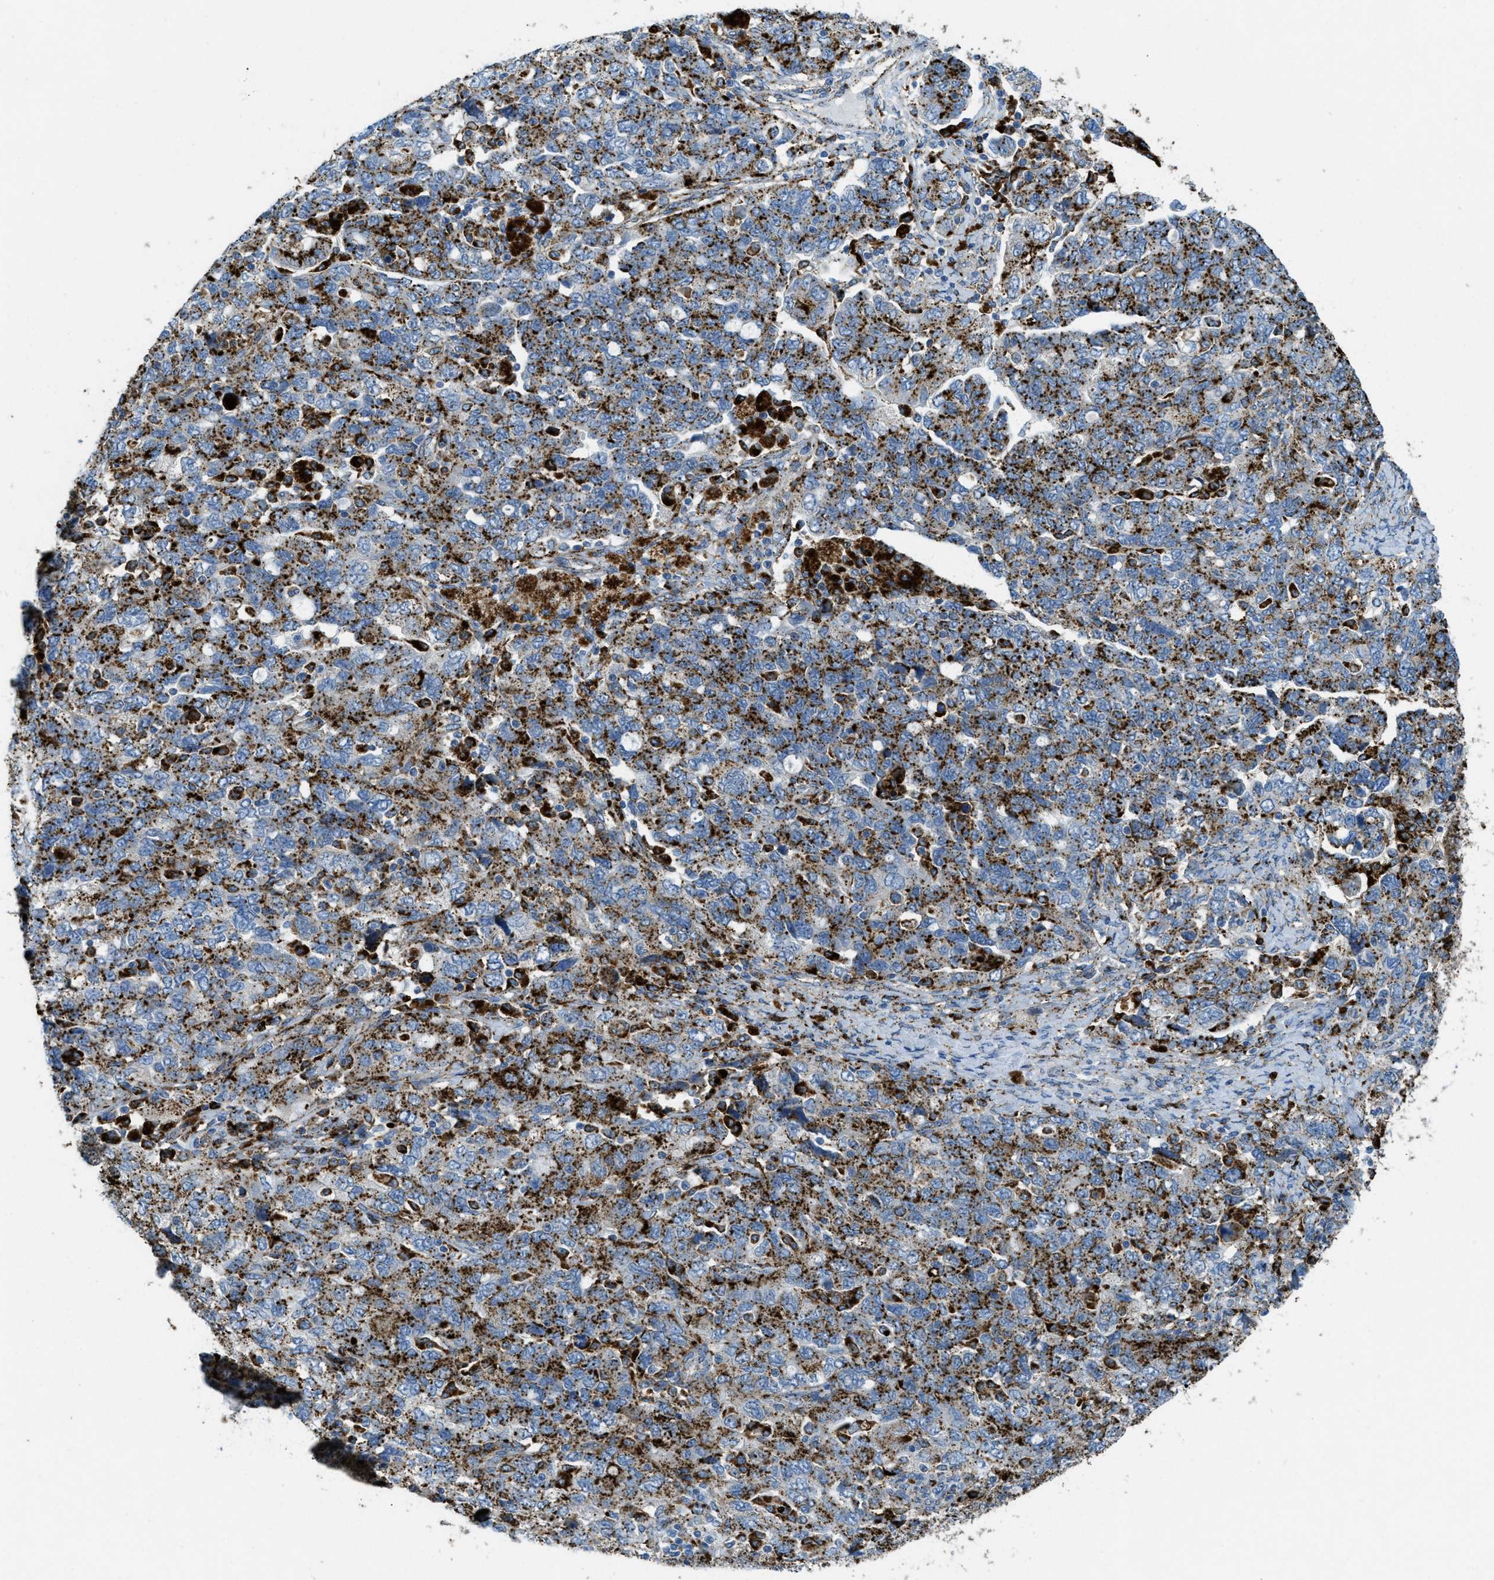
{"staining": {"intensity": "strong", "quantity": ">75%", "location": "cytoplasmic/membranous"}, "tissue": "ovarian cancer", "cell_type": "Tumor cells", "image_type": "cancer", "snomed": [{"axis": "morphology", "description": "Carcinoma, NOS"}, {"axis": "morphology", "description": "Cystadenocarcinoma, serous, NOS"}, {"axis": "topography", "description": "Ovary"}], "caption": "A micrograph of carcinoma (ovarian) stained for a protein reveals strong cytoplasmic/membranous brown staining in tumor cells. (brown staining indicates protein expression, while blue staining denotes nuclei).", "gene": "SCARB2", "patient": {"sex": "female", "age": 69}}